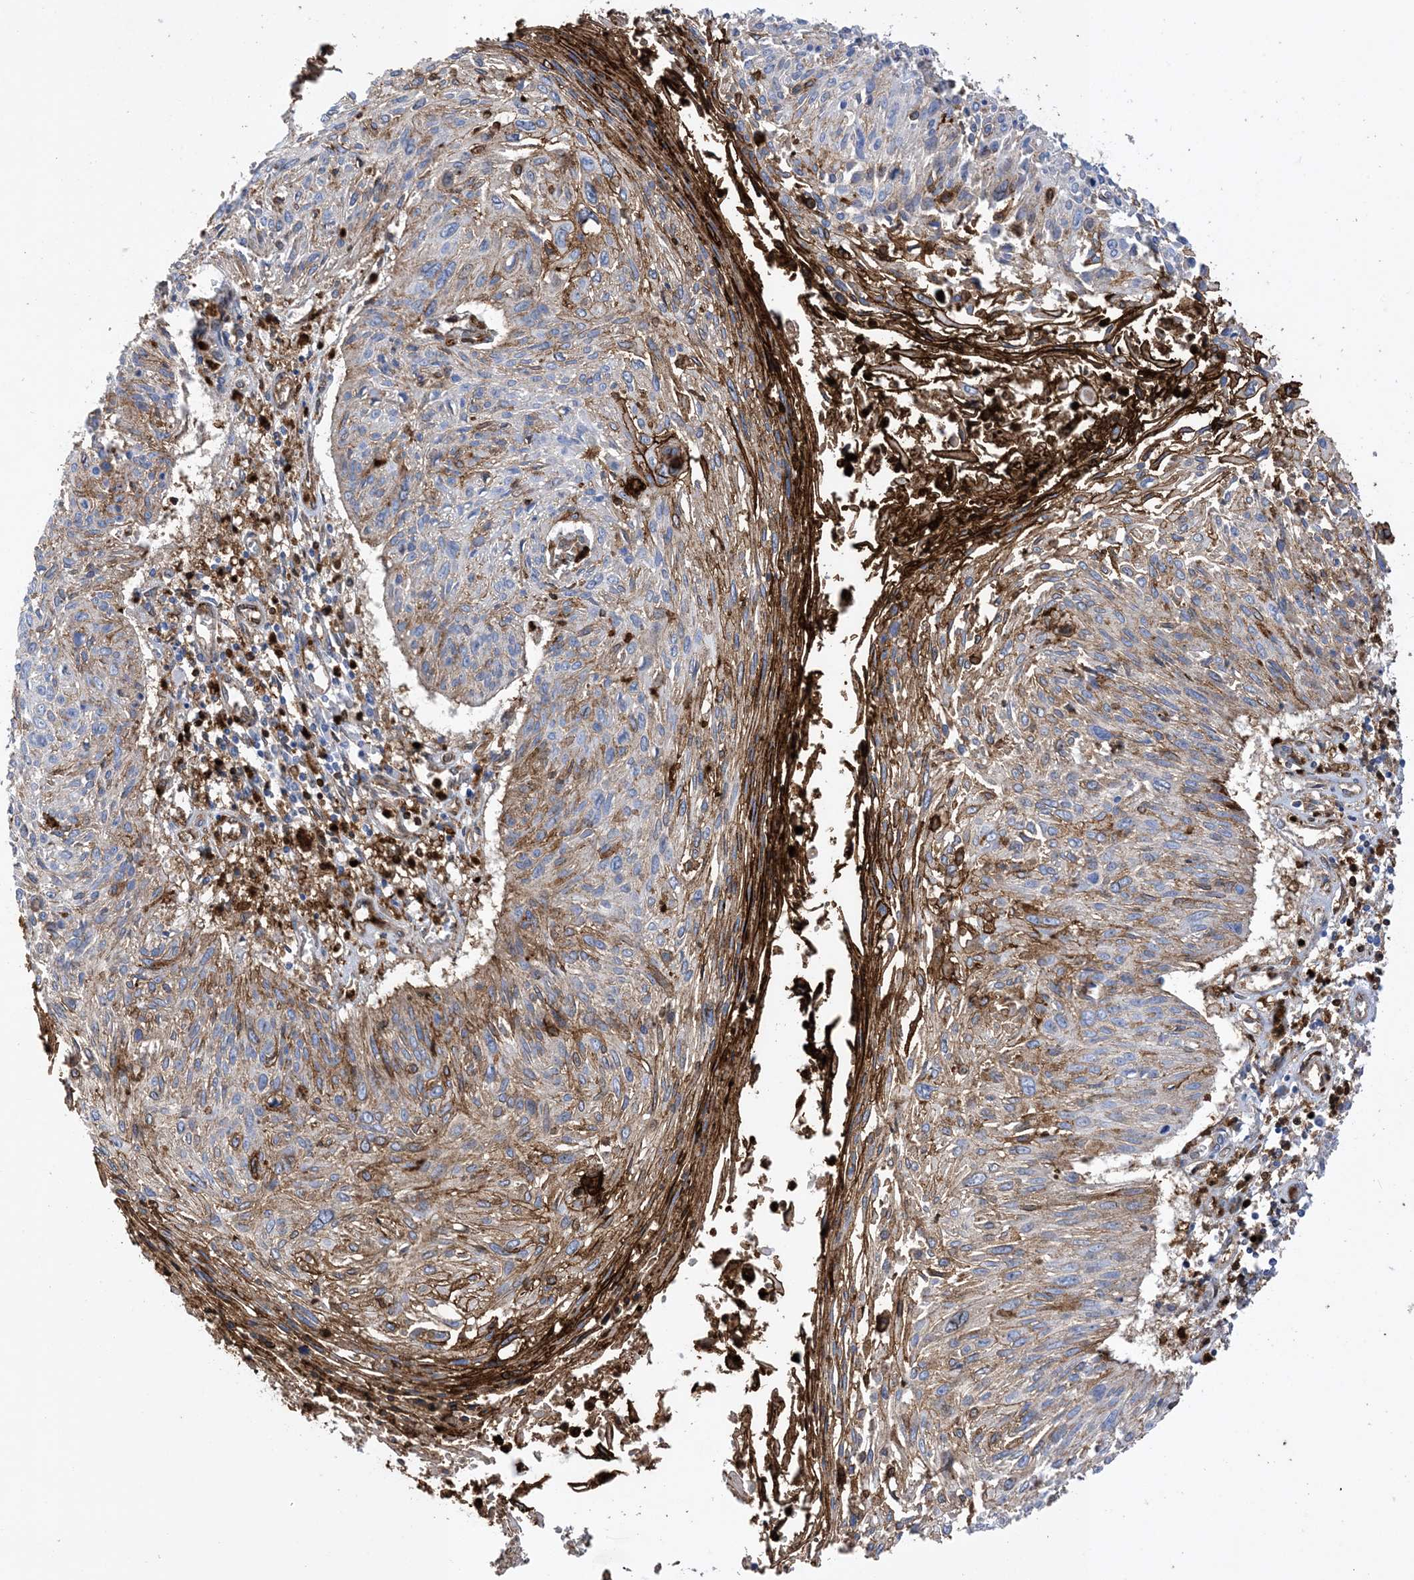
{"staining": {"intensity": "moderate", "quantity": "25%-75%", "location": "cytoplasmic/membranous"}, "tissue": "cervical cancer", "cell_type": "Tumor cells", "image_type": "cancer", "snomed": [{"axis": "morphology", "description": "Squamous cell carcinoma, NOS"}, {"axis": "topography", "description": "Cervix"}], "caption": "About 25%-75% of tumor cells in human squamous cell carcinoma (cervical) demonstrate moderate cytoplasmic/membranous protein positivity as visualized by brown immunohistochemical staining.", "gene": "ANXA1", "patient": {"sex": "female", "age": 51}}